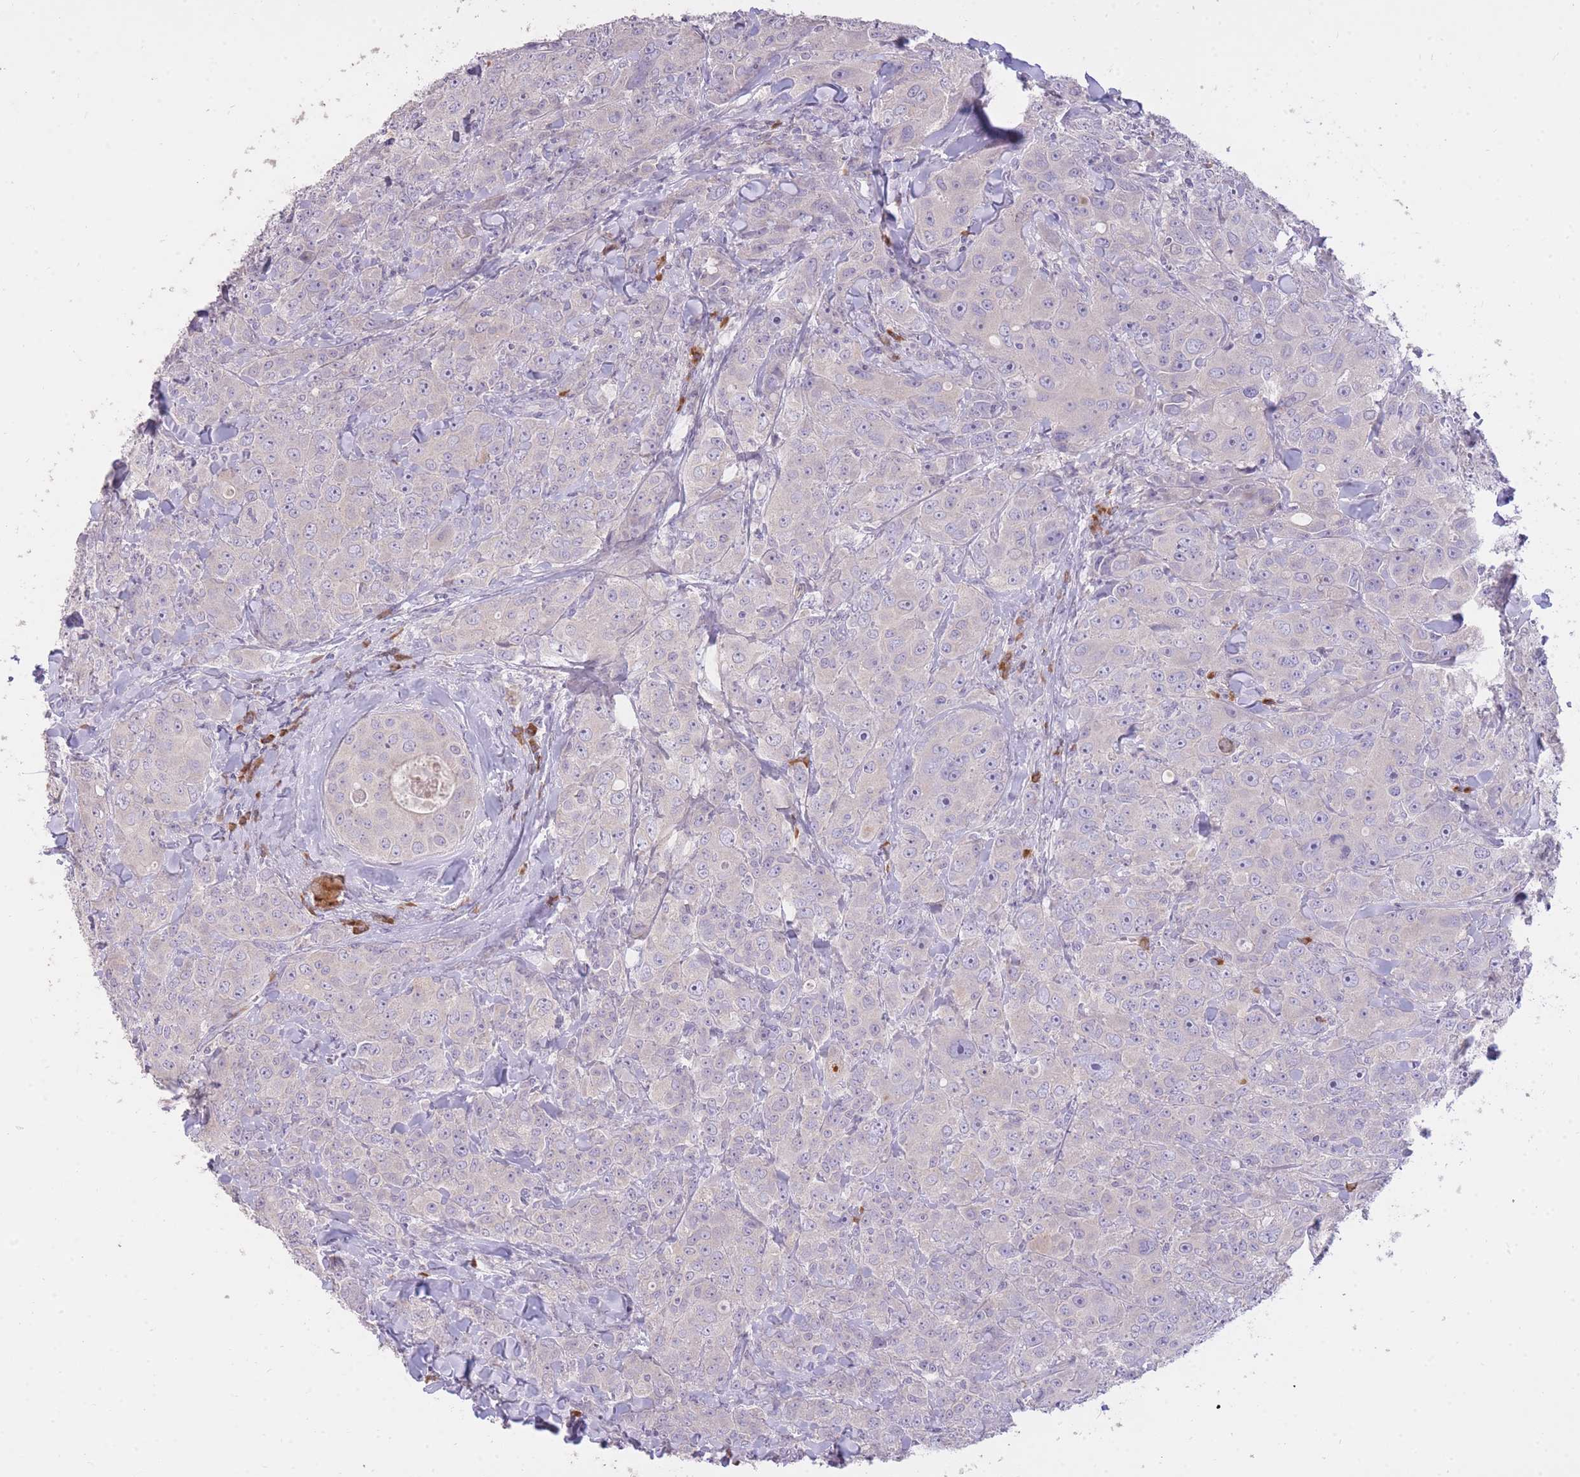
{"staining": {"intensity": "negative", "quantity": "none", "location": "none"}, "tissue": "breast cancer", "cell_type": "Tumor cells", "image_type": "cancer", "snomed": [{"axis": "morphology", "description": "Duct carcinoma"}, {"axis": "topography", "description": "Breast"}], "caption": "Immunohistochemistry of infiltrating ductal carcinoma (breast) demonstrates no expression in tumor cells.", "gene": "FRG2C", "patient": {"sex": "female", "age": 43}}